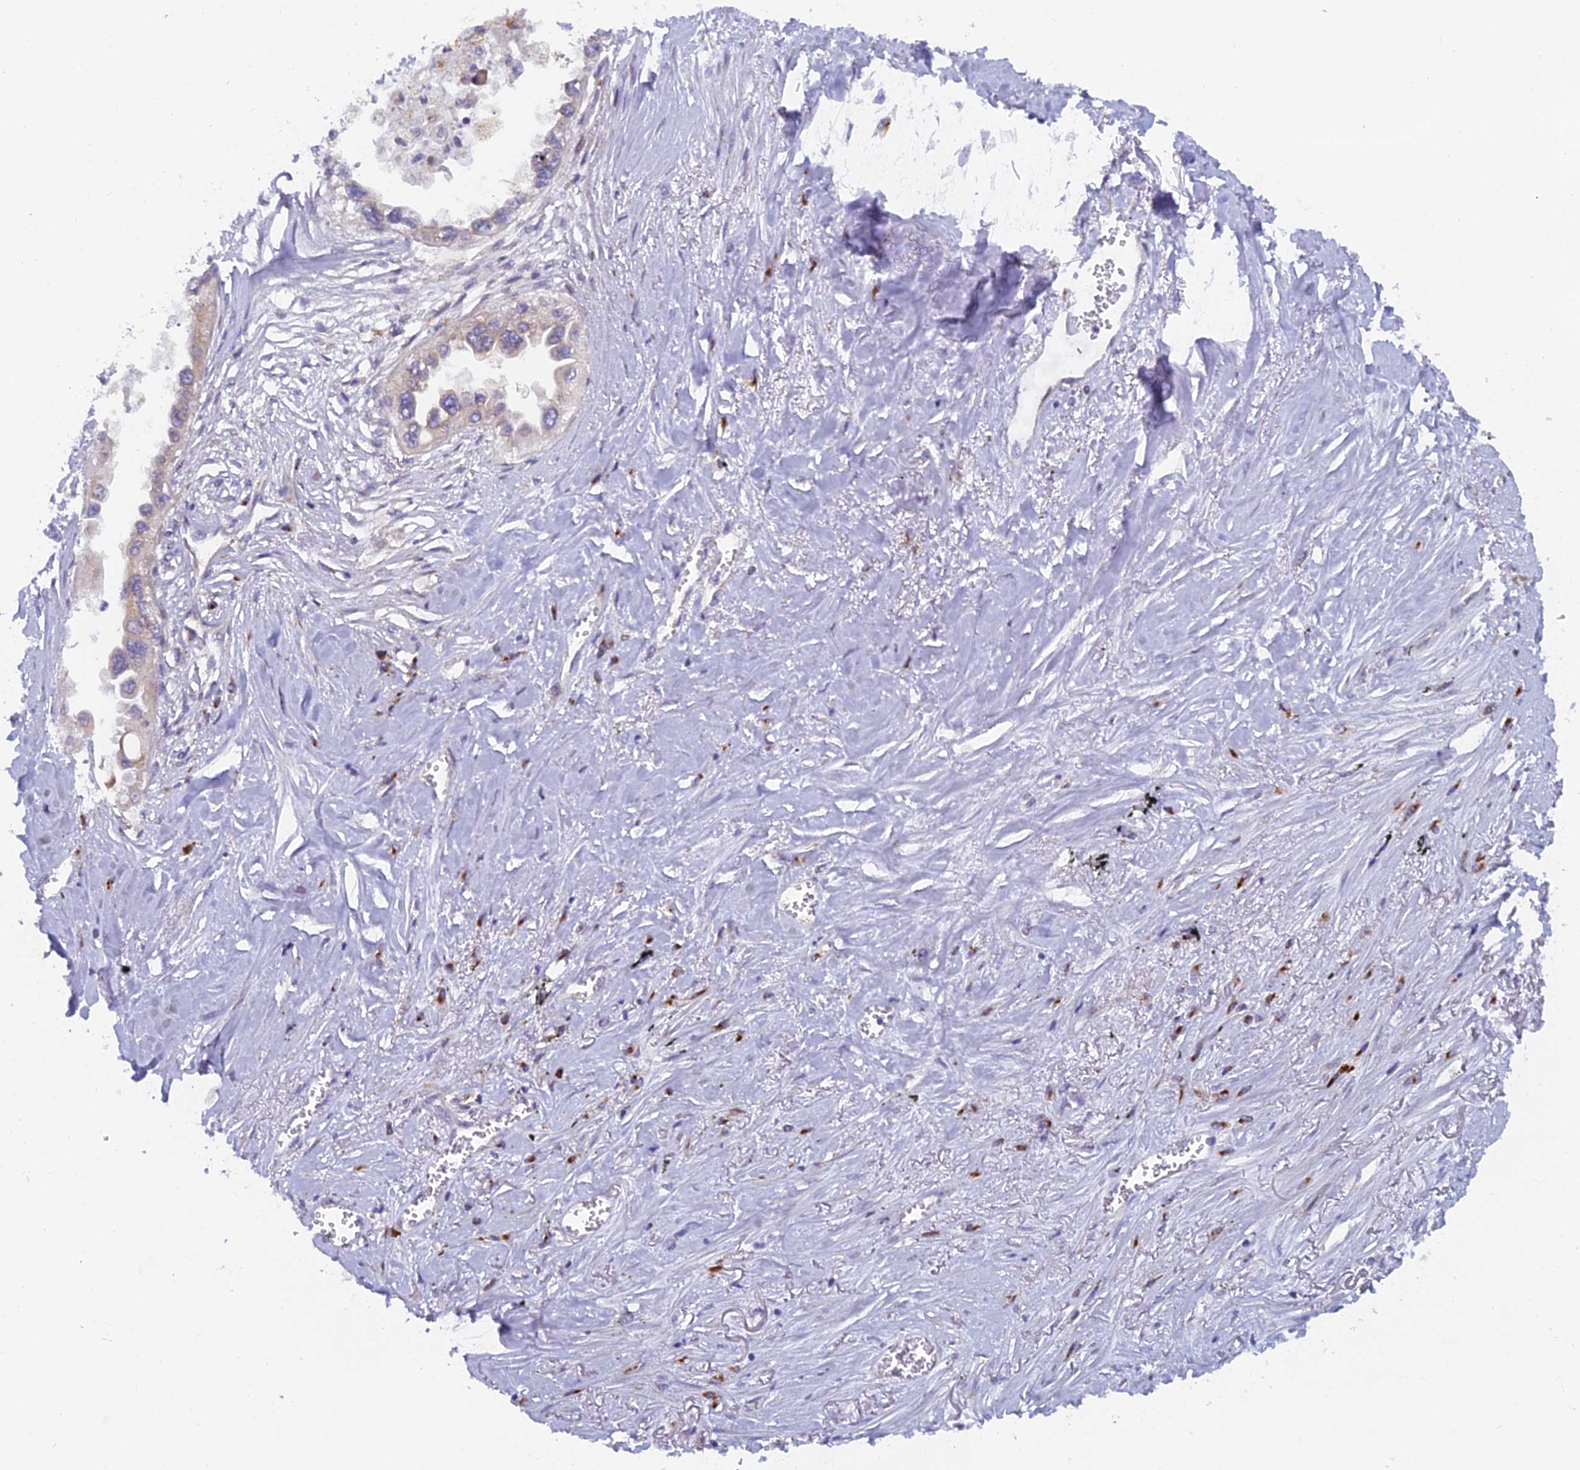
{"staining": {"intensity": "moderate", "quantity": "25%-75%", "location": "cytoplasmic/membranous"}, "tissue": "lung cancer", "cell_type": "Tumor cells", "image_type": "cancer", "snomed": [{"axis": "morphology", "description": "Adenocarcinoma, NOS"}, {"axis": "topography", "description": "Lung"}], "caption": "Protein staining of adenocarcinoma (lung) tissue shows moderate cytoplasmic/membranous expression in about 25%-75% of tumor cells.", "gene": "B9D2", "patient": {"sex": "female", "age": 76}}